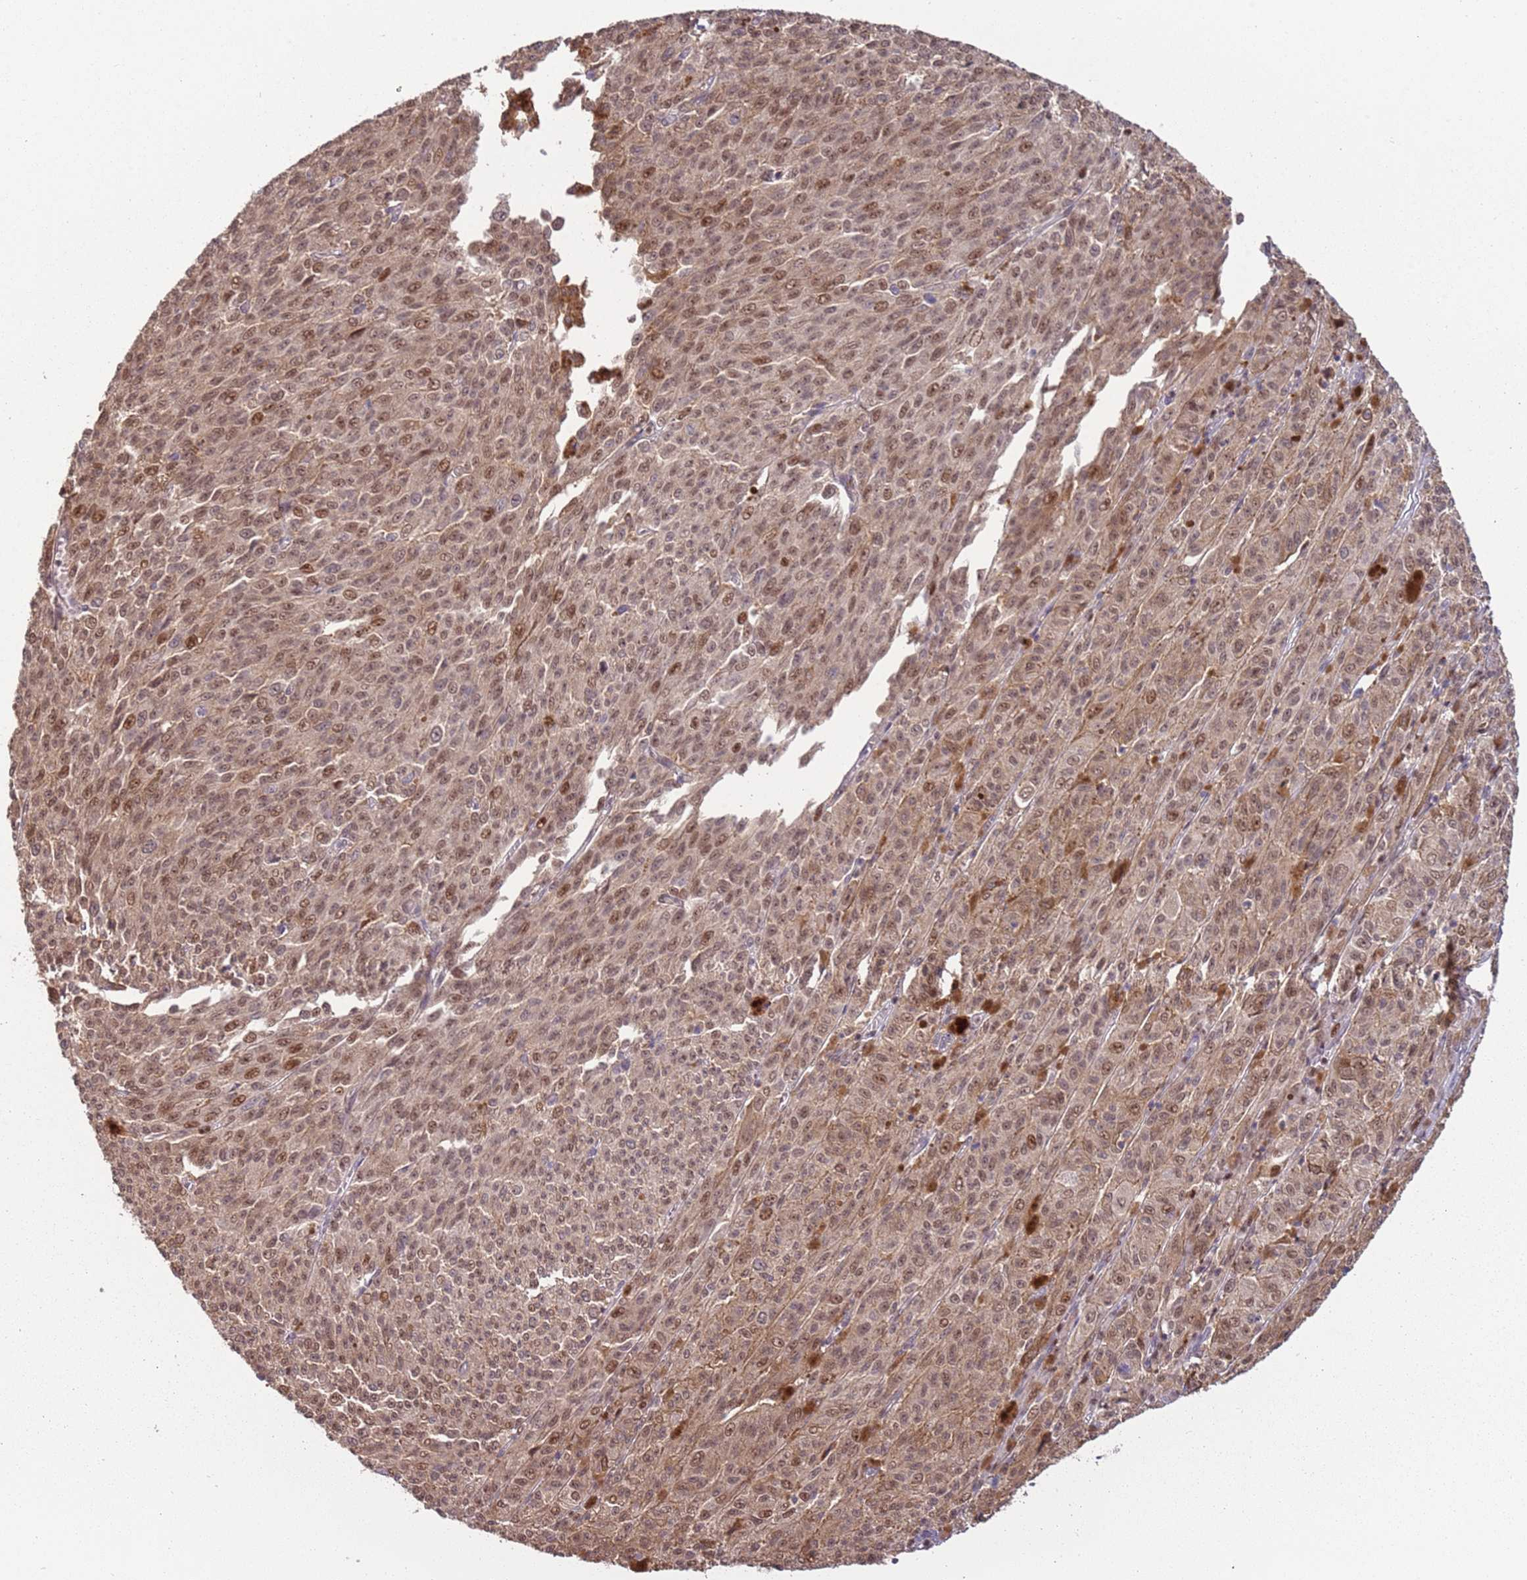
{"staining": {"intensity": "moderate", "quantity": ">75%", "location": "nuclear"}, "tissue": "melanoma", "cell_type": "Tumor cells", "image_type": "cancer", "snomed": [{"axis": "morphology", "description": "Malignant melanoma, NOS"}, {"axis": "topography", "description": "Skin"}], "caption": "Moderate nuclear staining is seen in about >75% of tumor cells in melanoma. (DAB (3,3'-diaminobenzidine) IHC, brown staining for protein, blue staining for nuclei).", "gene": "GSTO2", "patient": {"sex": "female", "age": 52}}